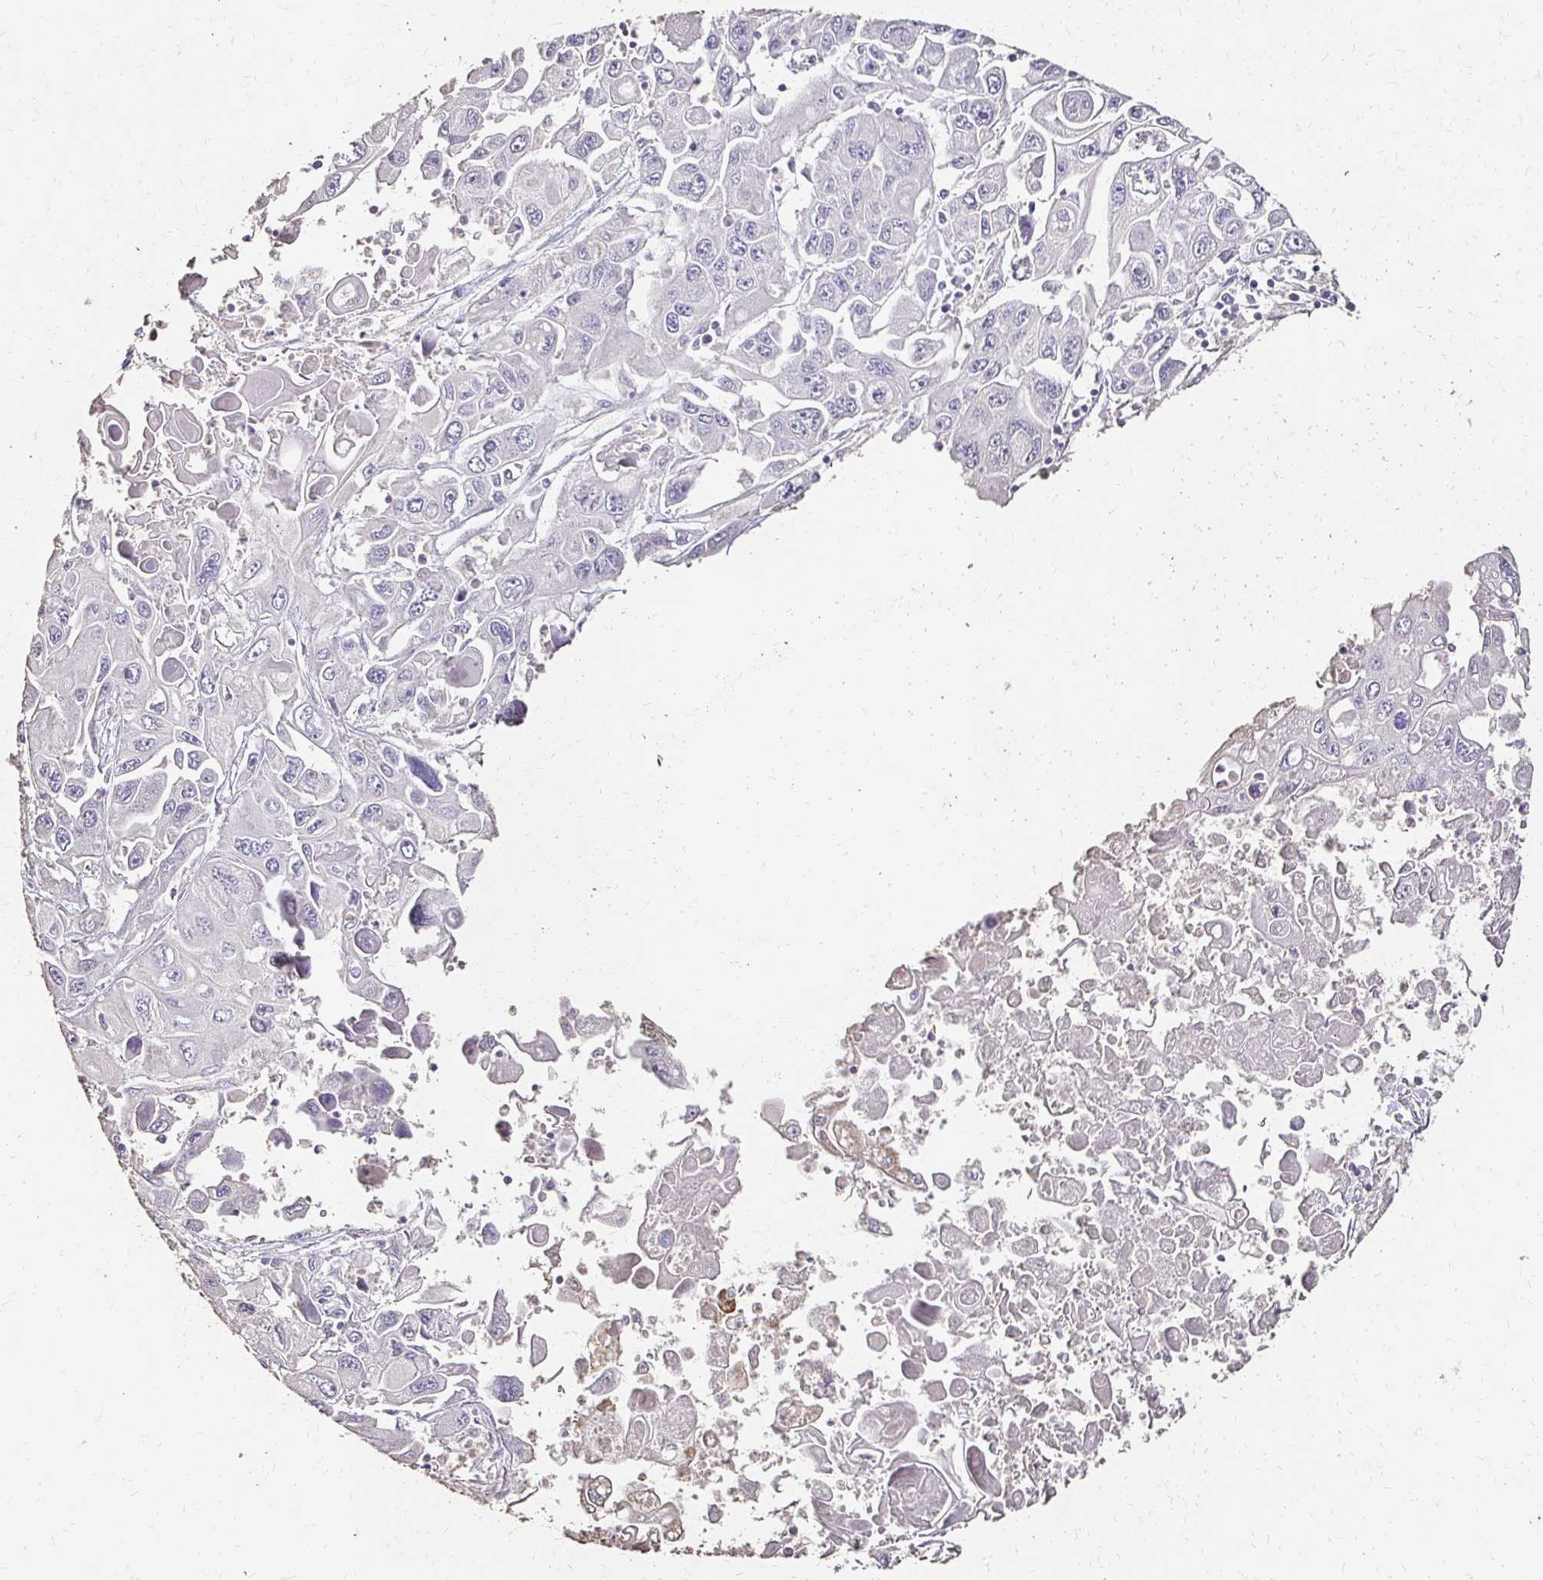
{"staining": {"intensity": "negative", "quantity": "none", "location": "none"}, "tissue": "pancreatic cancer", "cell_type": "Tumor cells", "image_type": "cancer", "snomed": [{"axis": "morphology", "description": "Adenocarcinoma, NOS"}, {"axis": "topography", "description": "Pancreas"}], "caption": "High magnification brightfield microscopy of pancreatic cancer stained with DAB (3,3'-diaminobenzidine) (brown) and counterstained with hematoxylin (blue): tumor cells show no significant expression.", "gene": "UGT1A6", "patient": {"sex": "male", "age": 70}}